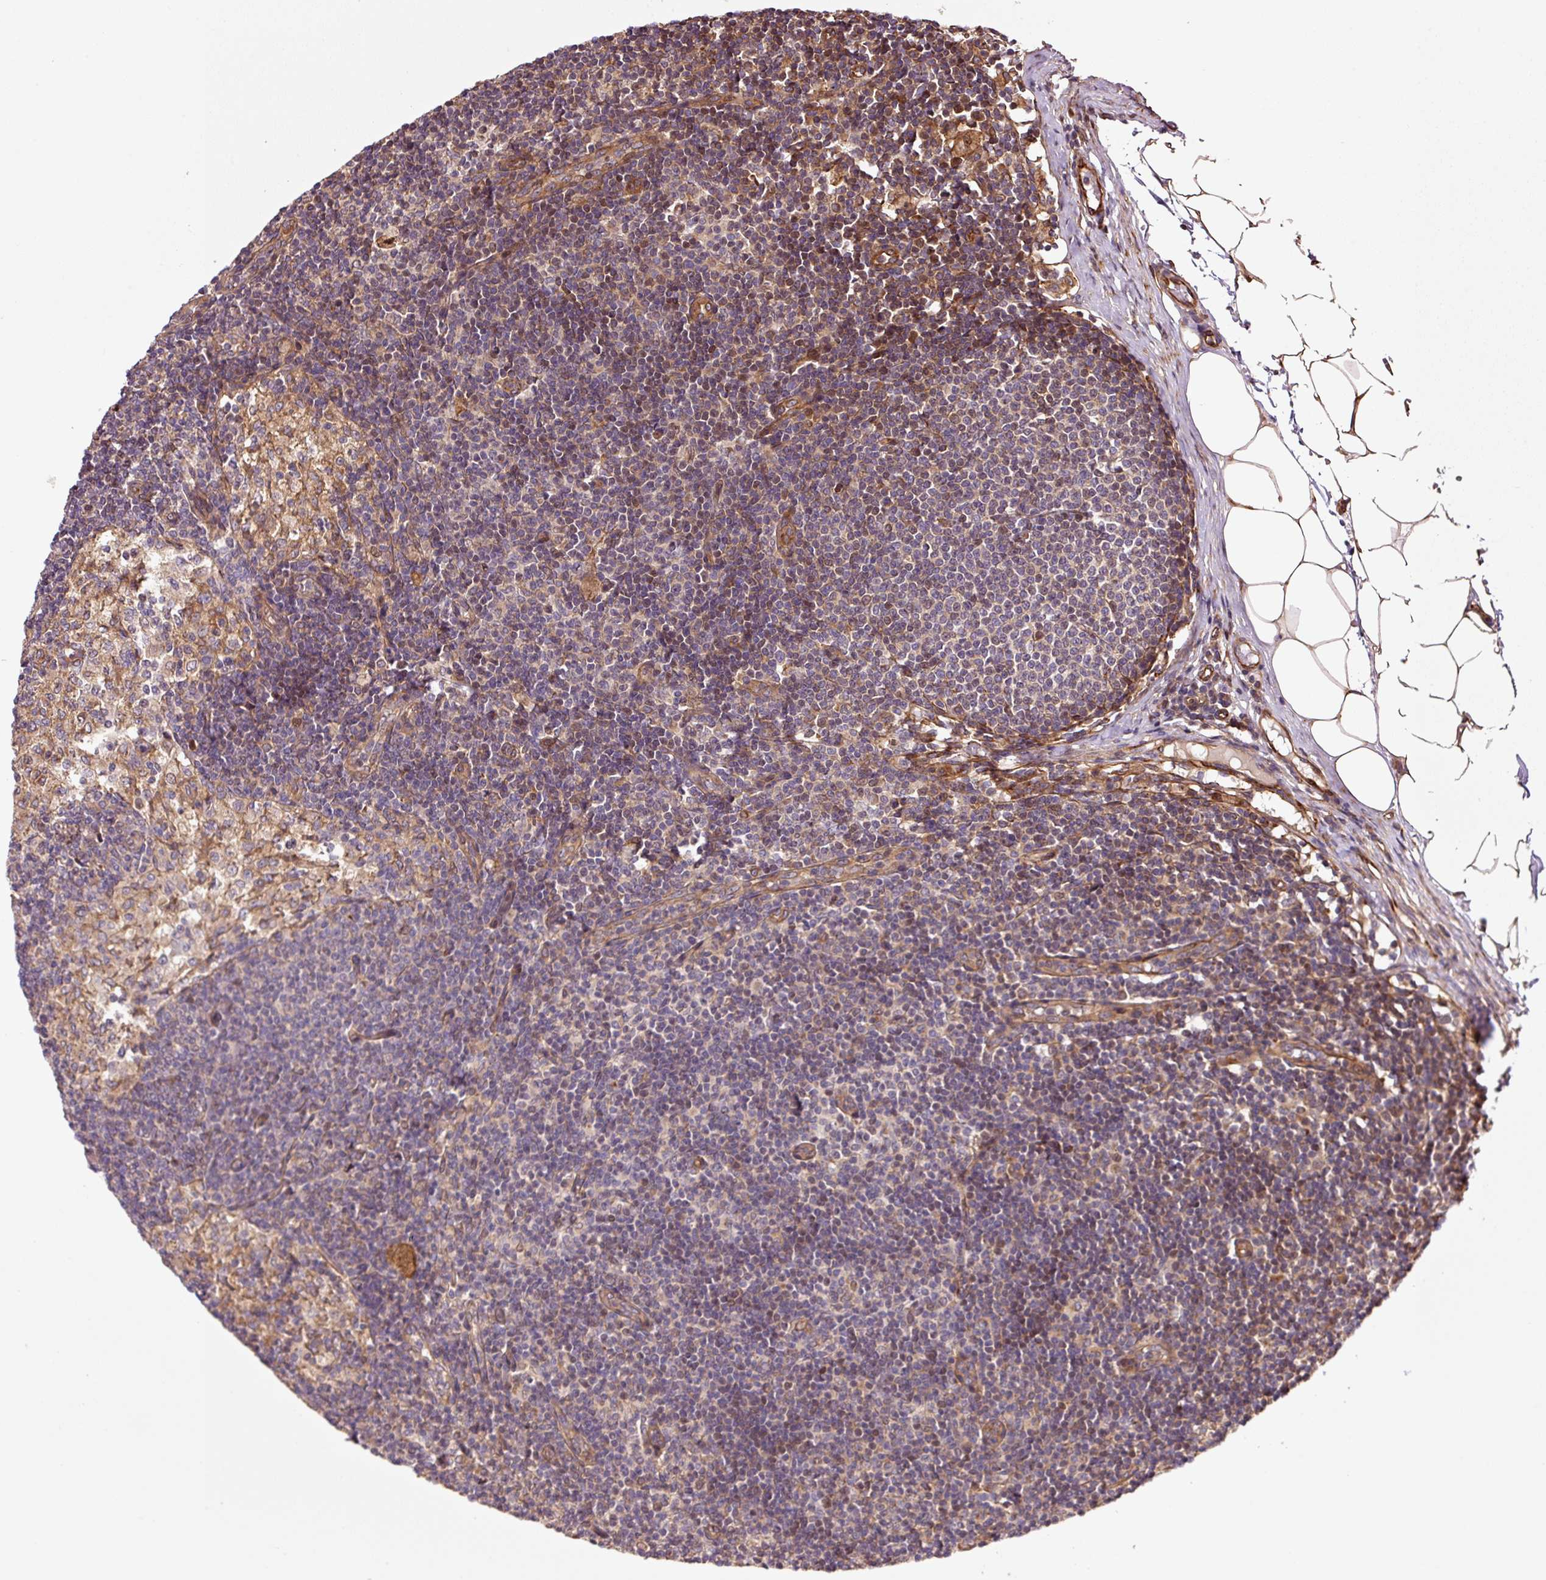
{"staining": {"intensity": "moderate", "quantity": "<25%", "location": "nuclear"}, "tissue": "lymph node", "cell_type": "Germinal center cells", "image_type": "normal", "snomed": [{"axis": "morphology", "description": "Normal tissue, NOS"}, {"axis": "topography", "description": "Lymph node"}], "caption": "Lymph node stained for a protein (brown) demonstrates moderate nuclear positive positivity in about <25% of germinal center cells.", "gene": "OXER1", "patient": {"sex": "male", "age": 49}}